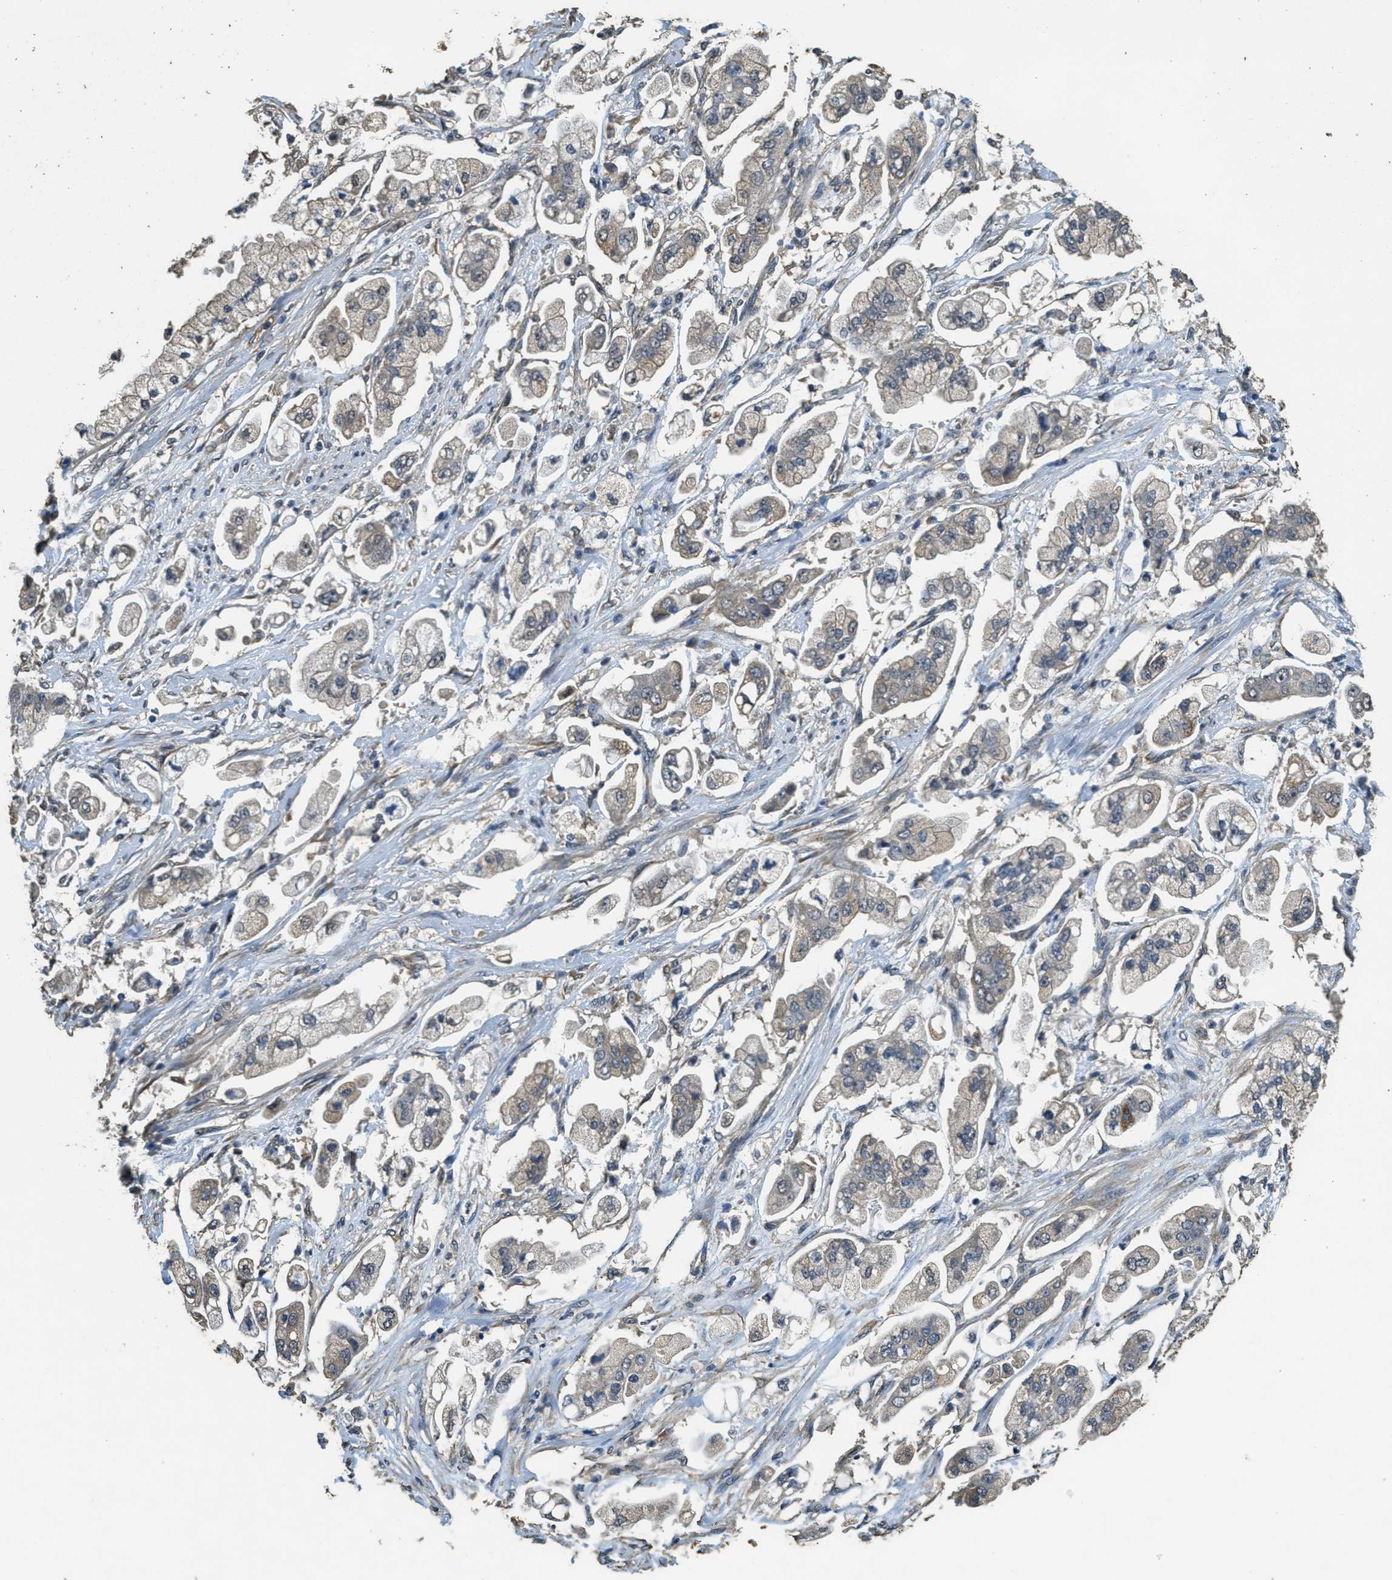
{"staining": {"intensity": "weak", "quantity": ">75%", "location": "cytoplasmic/membranous"}, "tissue": "stomach cancer", "cell_type": "Tumor cells", "image_type": "cancer", "snomed": [{"axis": "morphology", "description": "Adenocarcinoma, NOS"}, {"axis": "topography", "description": "Stomach"}], "caption": "This is a photomicrograph of immunohistochemistry (IHC) staining of stomach cancer, which shows weak staining in the cytoplasmic/membranous of tumor cells.", "gene": "RAB6B", "patient": {"sex": "male", "age": 62}}